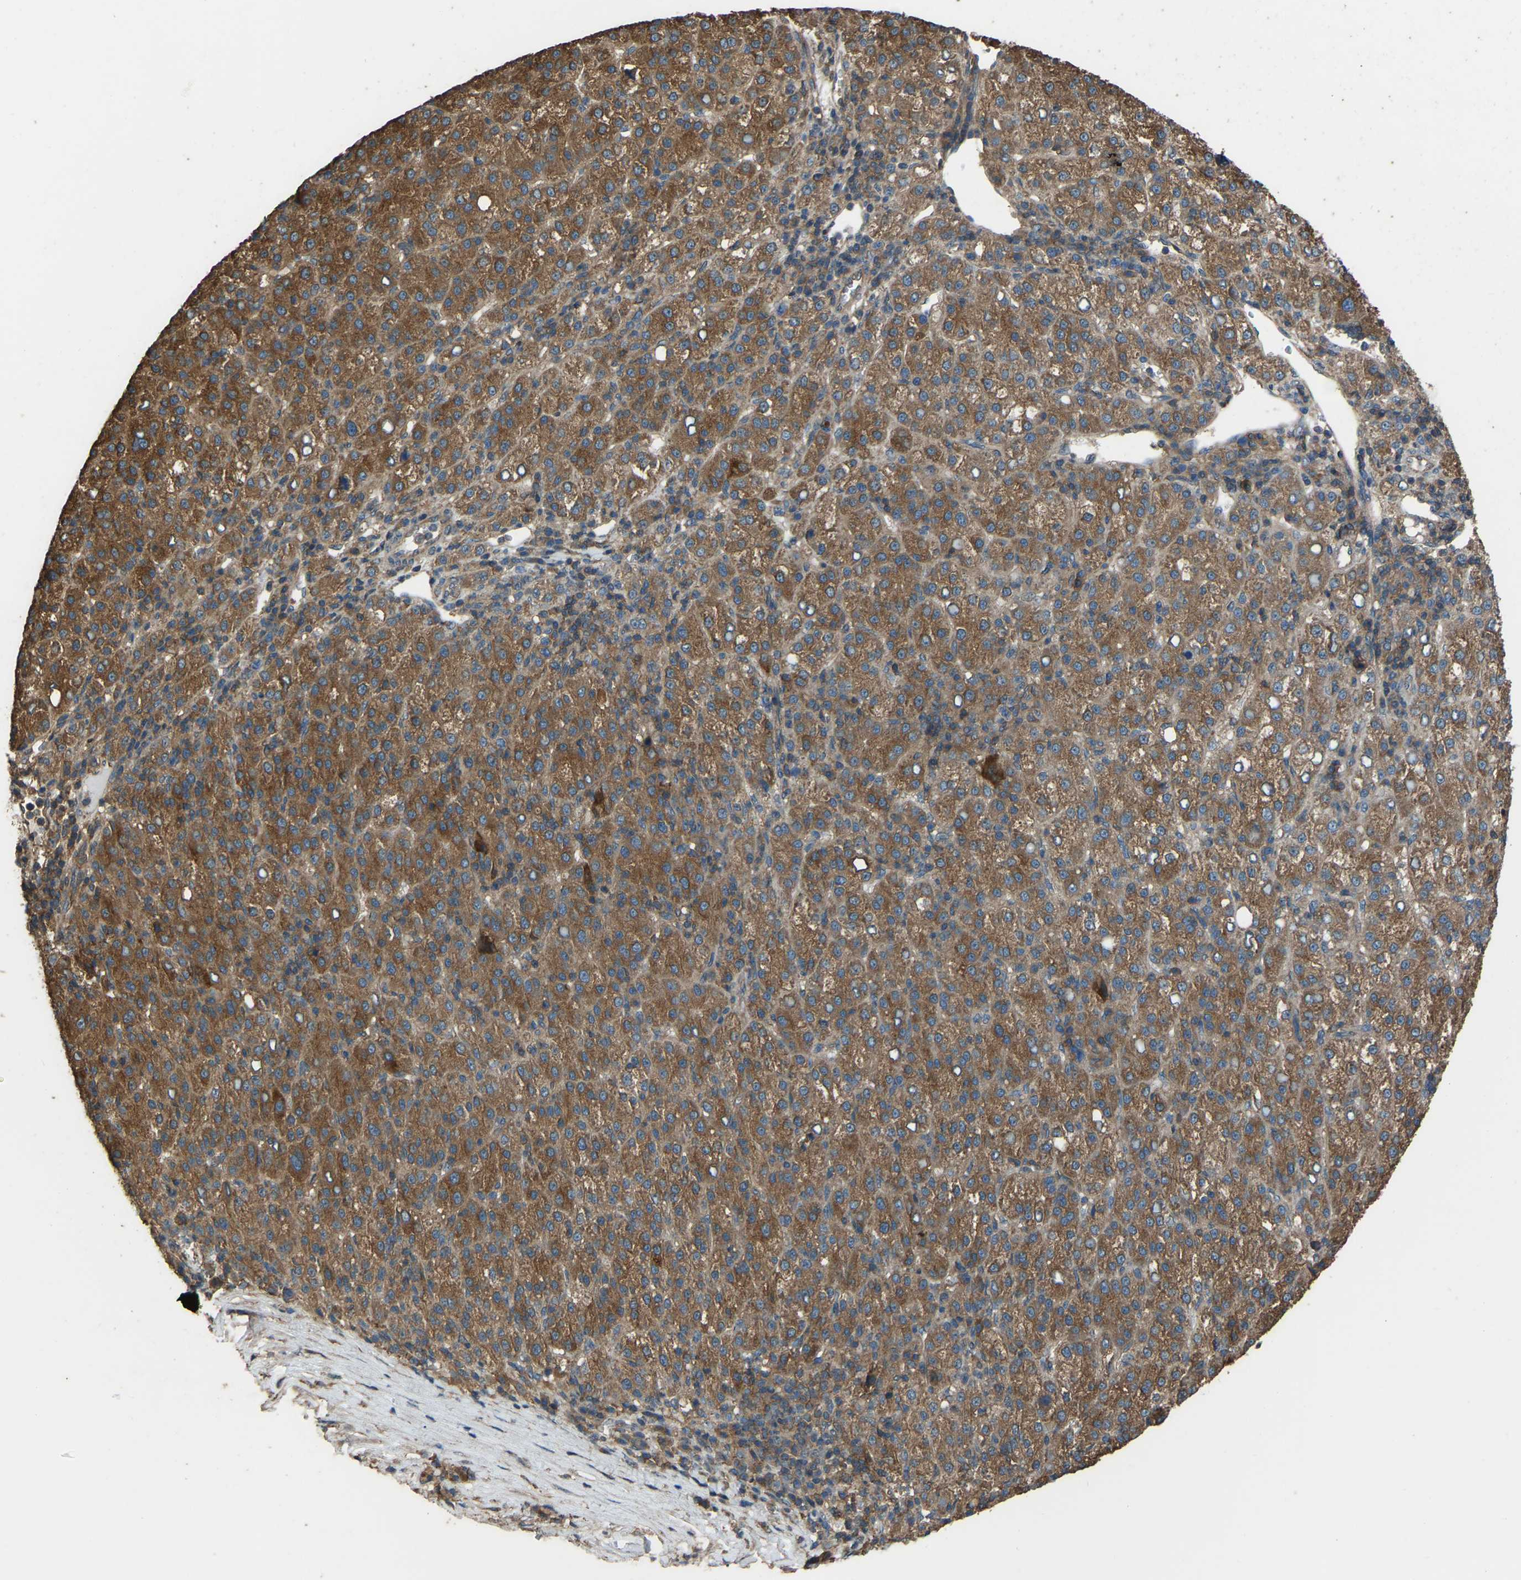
{"staining": {"intensity": "moderate", "quantity": ">75%", "location": "cytoplasmic/membranous"}, "tissue": "liver cancer", "cell_type": "Tumor cells", "image_type": "cancer", "snomed": [{"axis": "morphology", "description": "Carcinoma, Hepatocellular, NOS"}, {"axis": "topography", "description": "Liver"}], "caption": "Immunohistochemistry of human liver cancer (hepatocellular carcinoma) demonstrates medium levels of moderate cytoplasmic/membranous staining in about >75% of tumor cells. (brown staining indicates protein expression, while blue staining denotes nuclei).", "gene": "SLC4A2", "patient": {"sex": "female", "age": 58}}